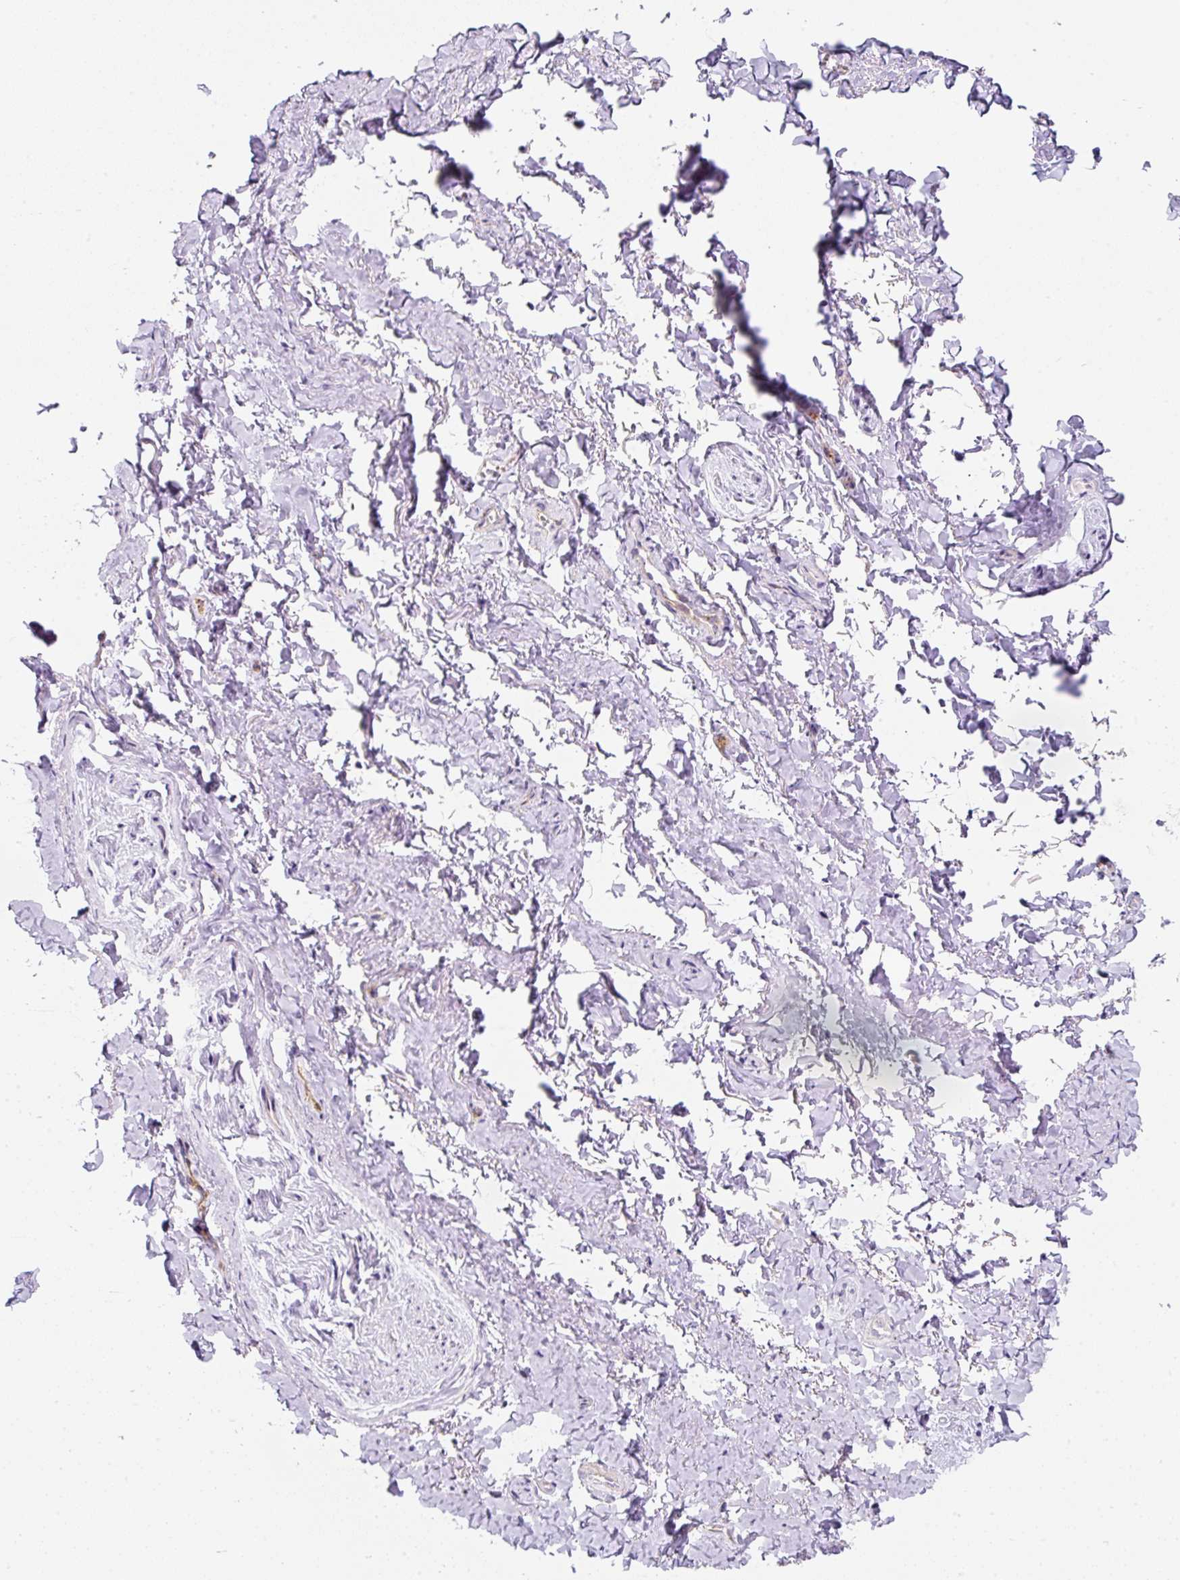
{"staining": {"intensity": "negative", "quantity": "none", "location": "none"}, "tissue": "adipose tissue", "cell_type": "Adipocytes", "image_type": "normal", "snomed": [{"axis": "morphology", "description": "Normal tissue, NOS"}, {"axis": "topography", "description": "Vulva"}, {"axis": "topography", "description": "Vagina"}, {"axis": "topography", "description": "Peripheral nerve tissue"}], "caption": "An IHC micrograph of normal adipose tissue is shown. There is no staining in adipocytes of adipose tissue. (Stains: DAB (3,3'-diaminobenzidine) immunohistochemistry (IHC) with hematoxylin counter stain, Microscopy: brightfield microscopy at high magnification).", "gene": "ERAP2", "patient": {"sex": "female", "age": 66}}